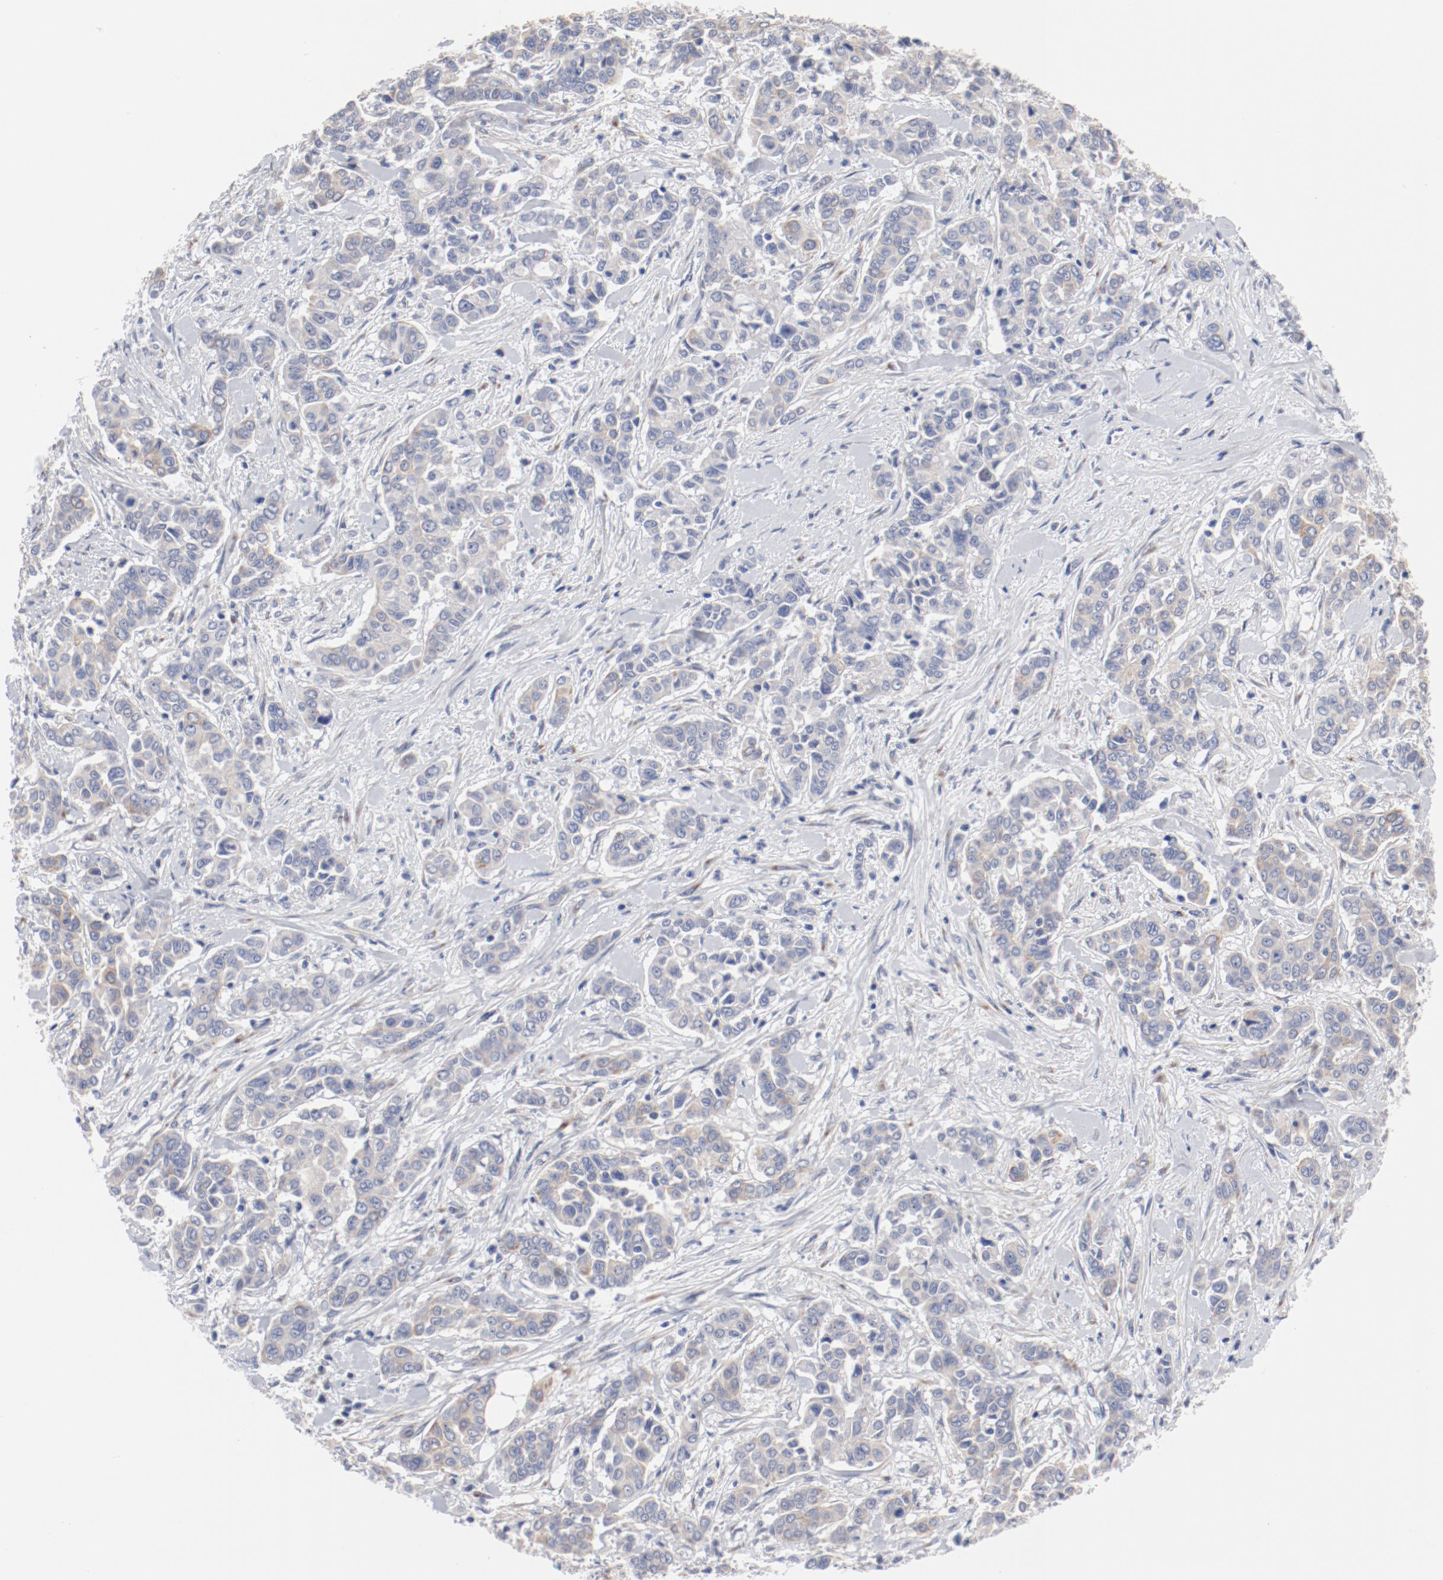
{"staining": {"intensity": "moderate", "quantity": "25%-75%", "location": "cytoplasmic/membranous"}, "tissue": "pancreatic cancer", "cell_type": "Tumor cells", "image_type": "cancer", "snomed": [{"axis": "morphology", "description": "Adenocarcinoma, NOS"}, {"axis": "topography", "description": "Pancreas"}], "caption": "Immunohistochemical staining of human pancreatic cancer shows medium levels of moderate cytoplasmic/membranous expression in approximately 25%-75% of tumor cells.", "gene": "GPR143", "patient": {"sex": "female", "age": 52}}